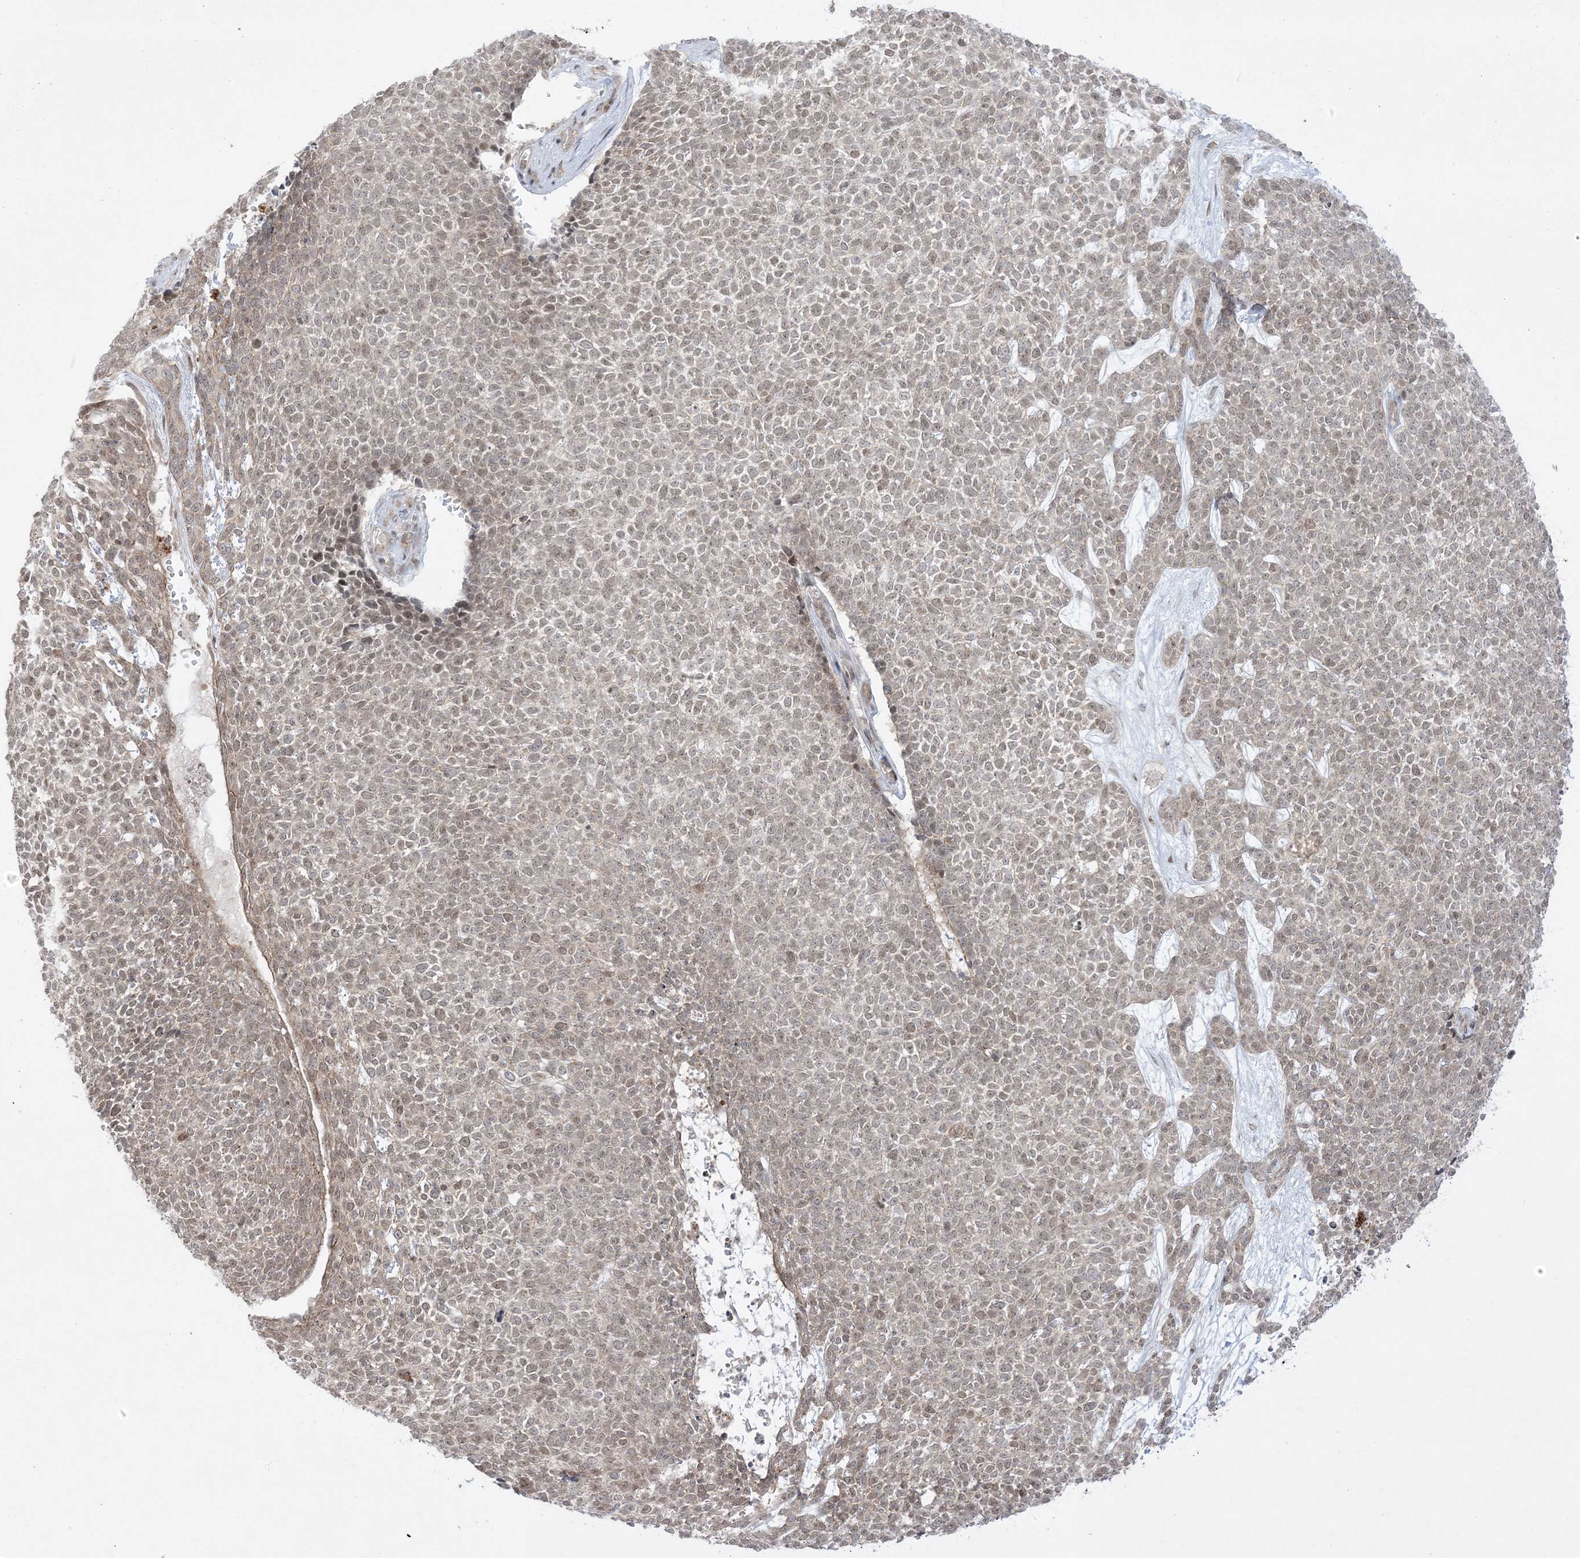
{"staining": {"intensity": "weak", "quantity": ">75%", "location": "nuclear"}, "tissue": "skin cancer", "cell_type": "Tumor cells", "image_type": "cancer", "snomed": [{"axis": "morphology", "description": "Basal cell carcinoma"}, {"axis": "topography", "description": "Skin"}], "caption": "Tumor cells reveal low levels of weak nuclear expression in approximately >75% of cells in skin cancer.", "gene": "PTK6", "patient": {"sex": "female", "age": 84}}